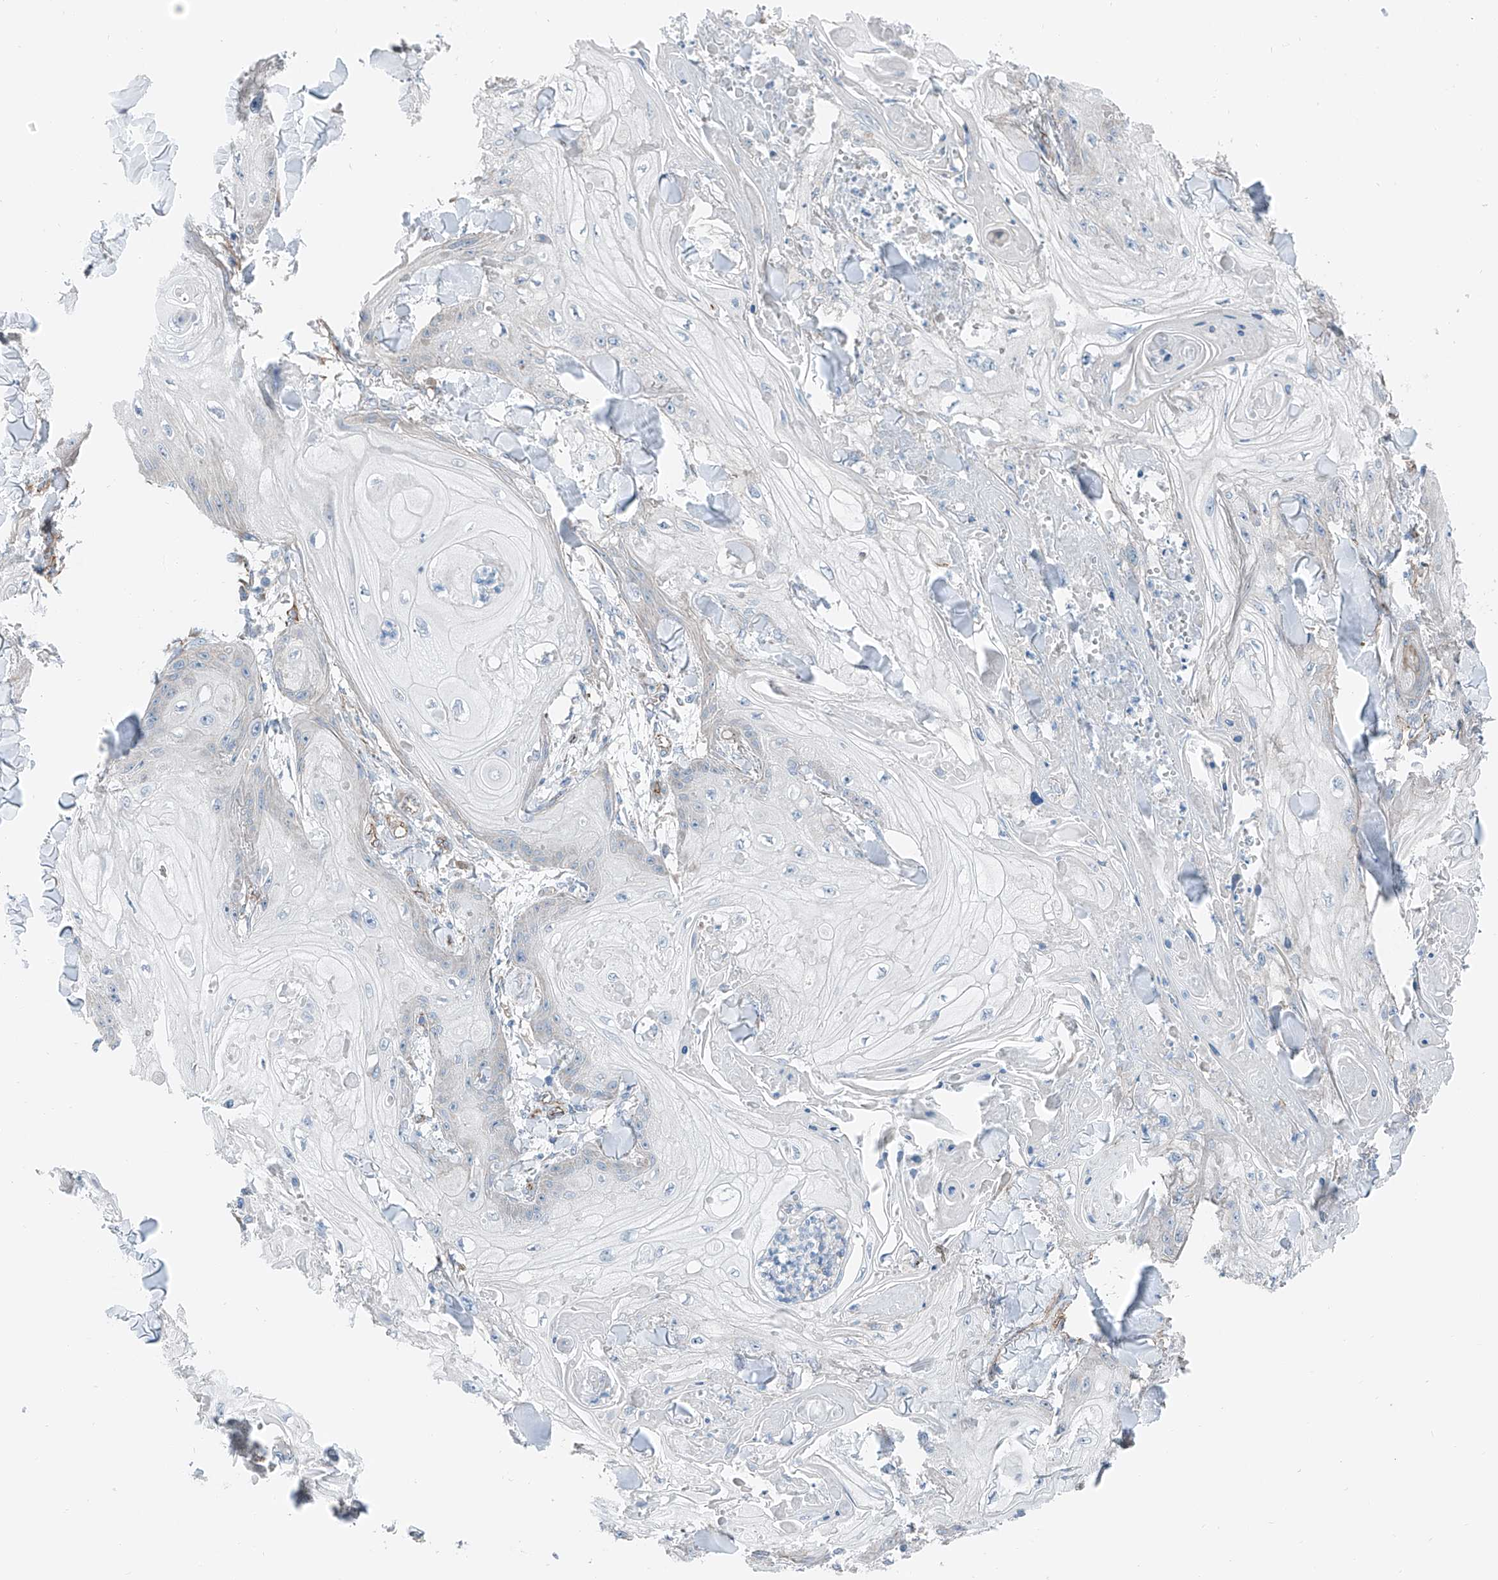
{"staining": {"intensity": "negative", "quantity": "none", "location": "none"}, "tissue": "skin cancer", "cell_type": "Tumor cells", "image_type": "cancer", "snomed": [{"axis": "morphology", "description": "Squamous cell carcinoma, NOS"}, {"axis": "topography", "description": "Skin"}], "caption": "Histopathology image shows no protein positivity in tumor cells of skin cancer (squamous cell carcinoma) tissue.", "gene": "THEMIS2", "patient": {"sex": "male", "age": 74}}